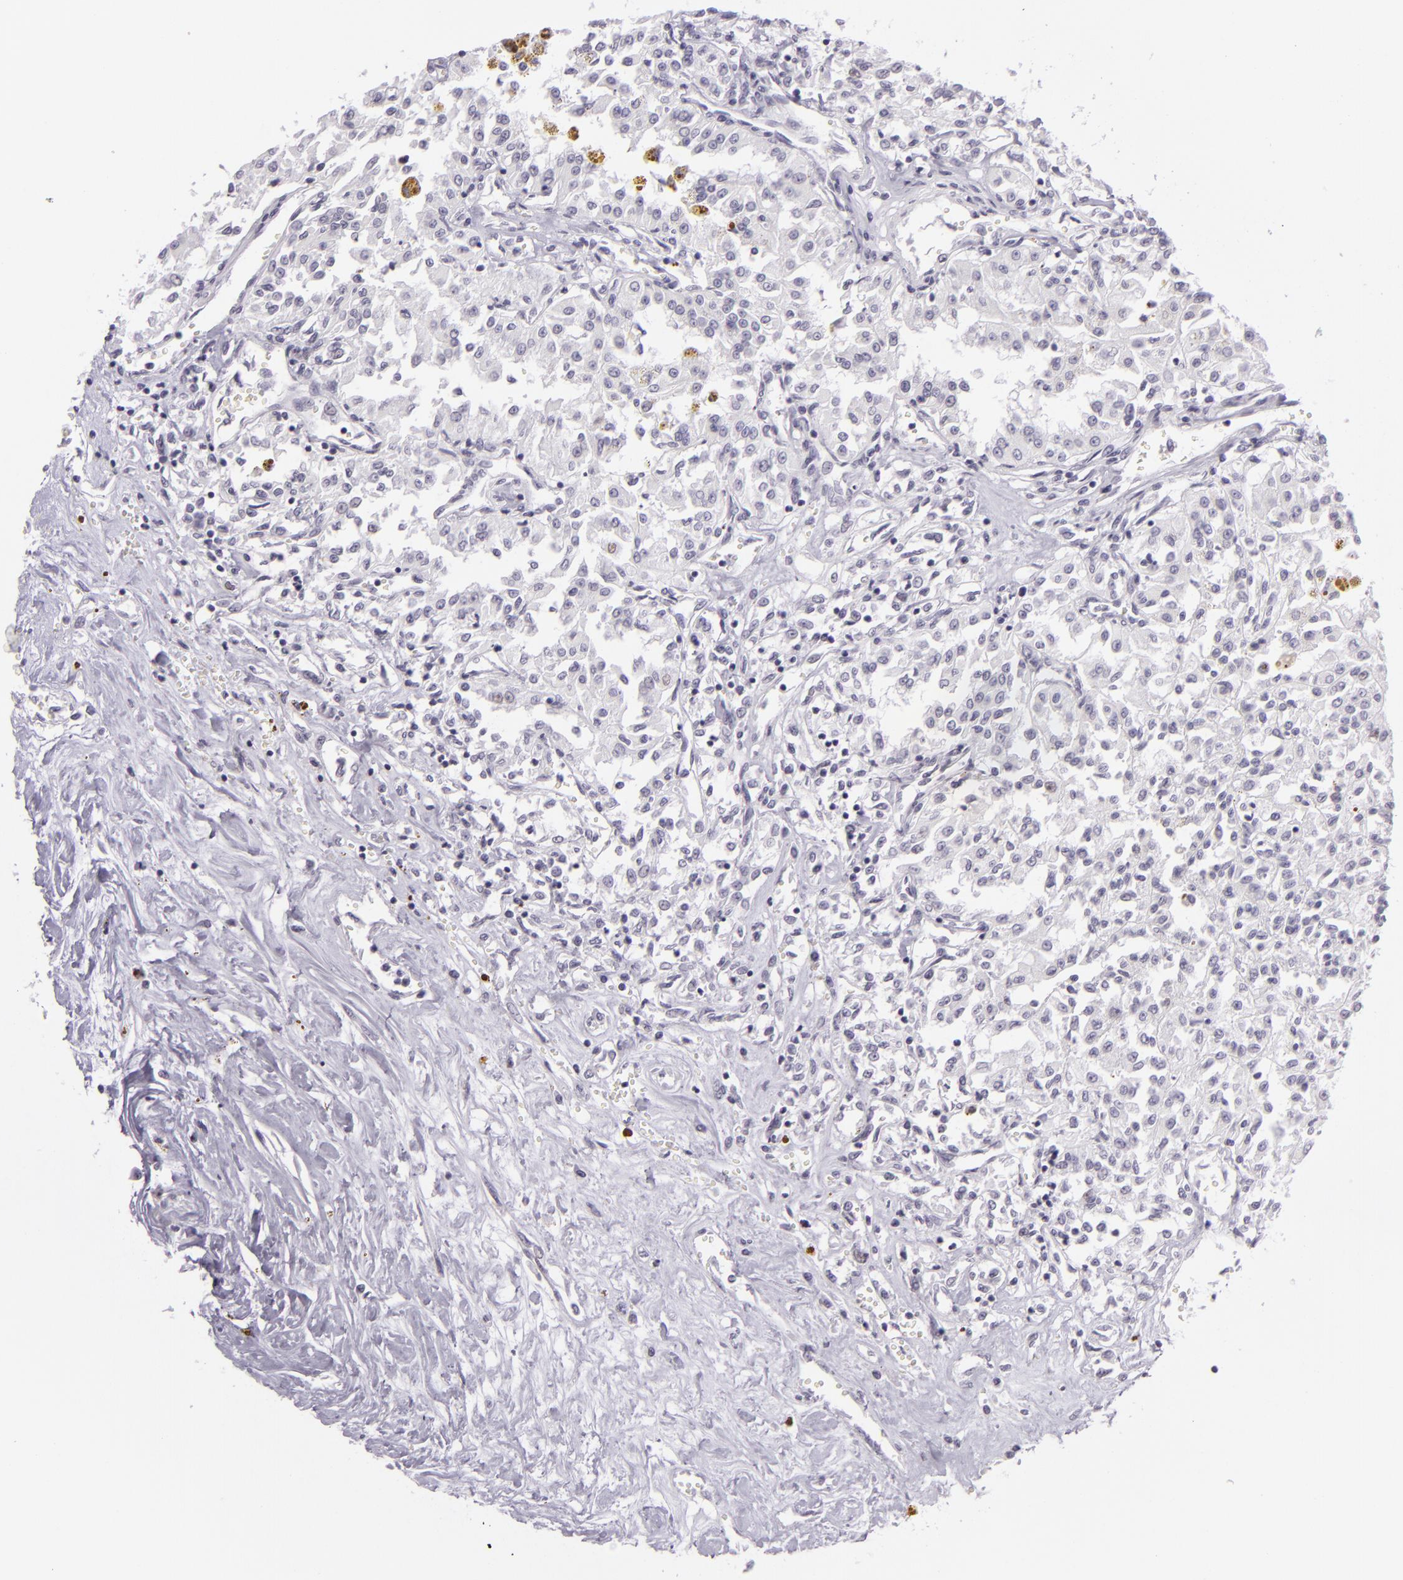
{"staining": {"intensity": "negative", "quantity": "none", "location": "none"}, "tissue": "renal cancer", "cell_type": "Tumor cells", "image_type": "cancer", "snomed": [{"axis": "morphology", "description": "Adenocarcinoma, NOS"}, {"axis": "topography", "description": "Kidney"}], "caption": "This is an immunohistochemistry photomicrograph of renal adenocarcinoma. There is no expression in tumor cells.", "gene": "MCM3", "patient": {"sex": "male", "age": 78}}